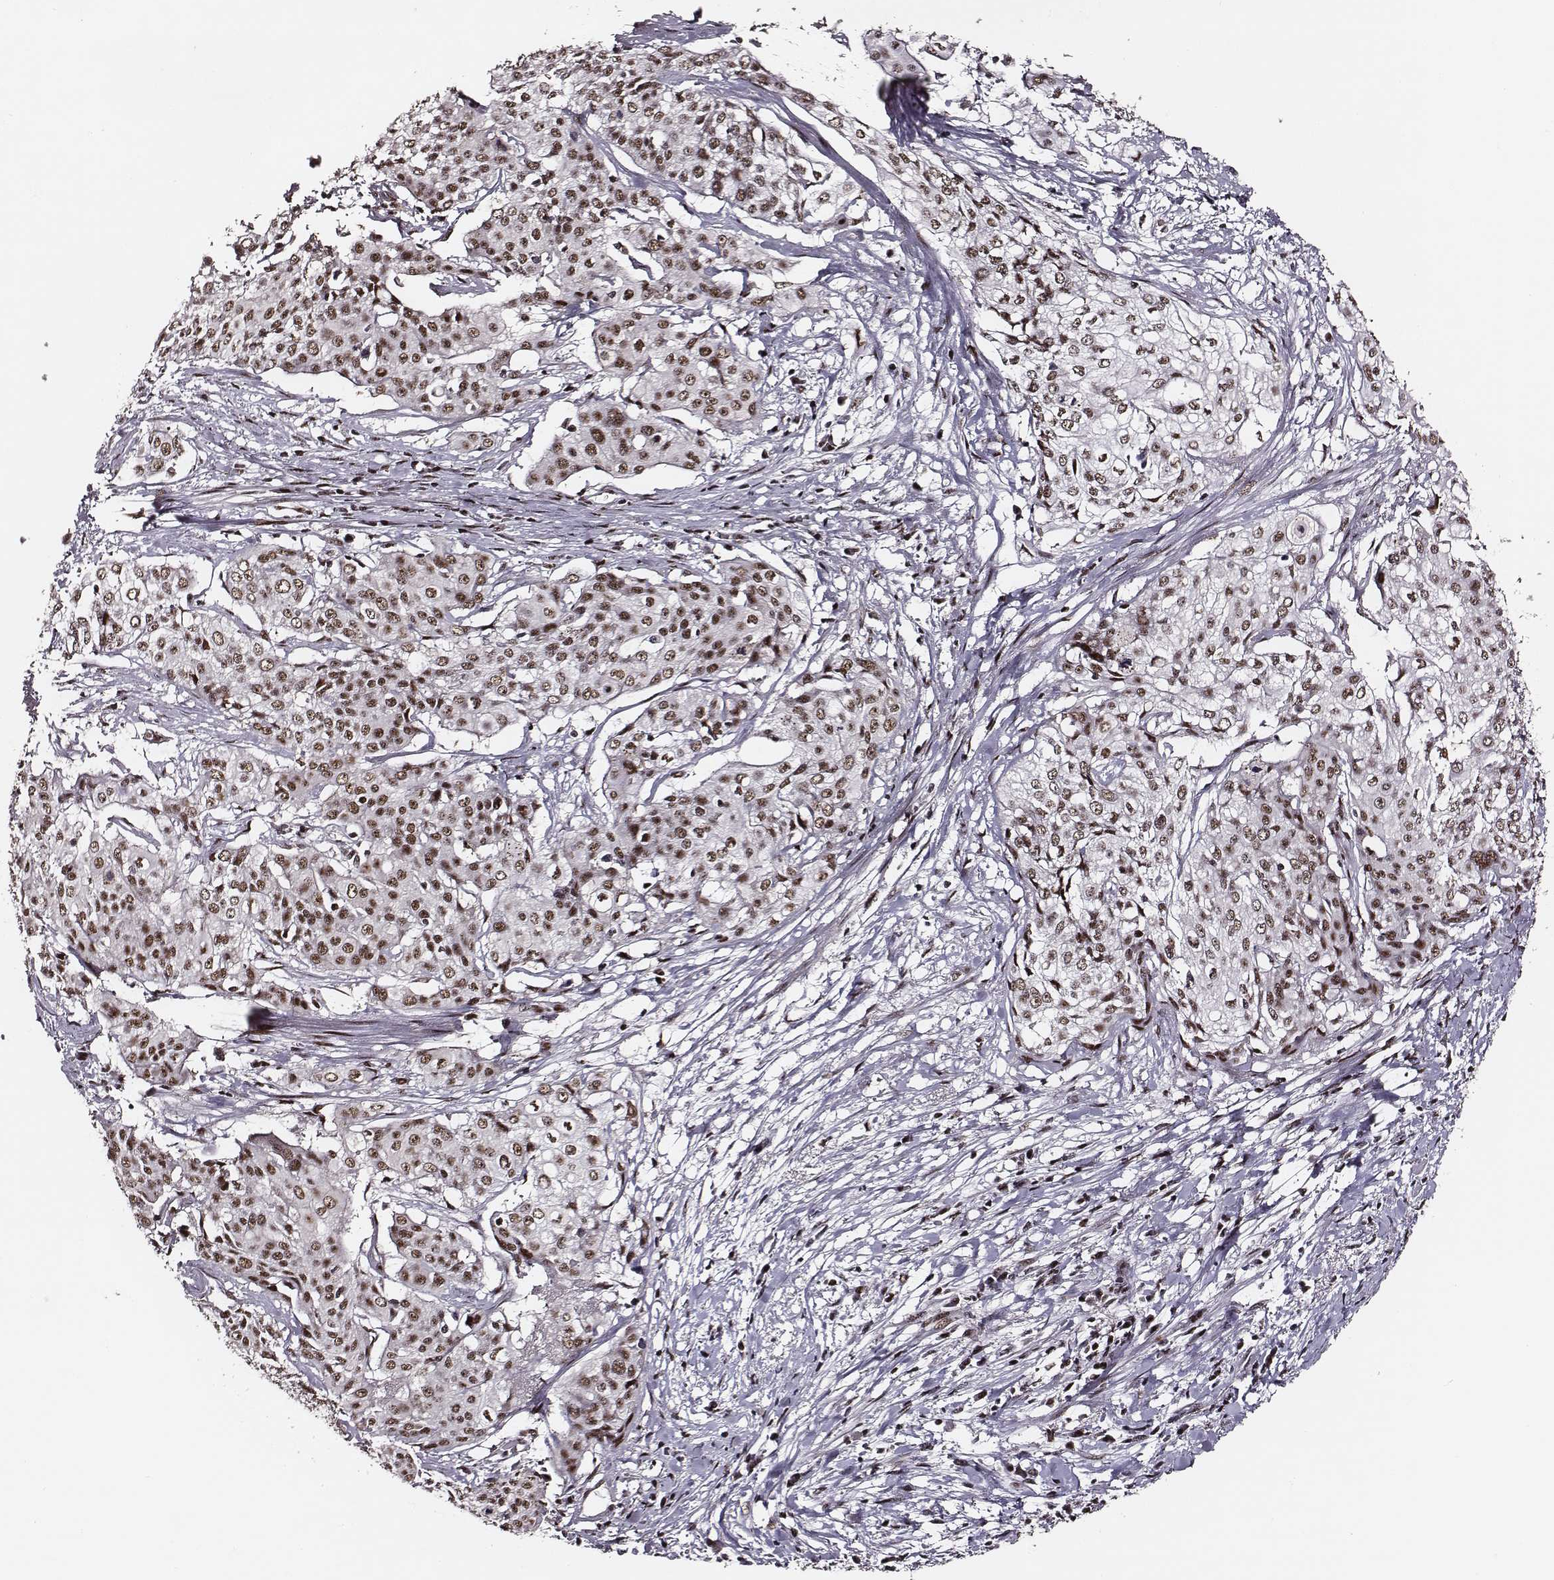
{"staining": {"intensity": "moderate", "quantity": ">75%", "location": "nuclear"}, "tissue": "cervical cancer", "cell_type": "Tumor cells", "image_type": "cancer", "snomed": [{"axis": "morphology", "description": "Squamous cell carcinoma, NOS"}, {"axis": "topography", "description": "Cervix"}], "caption": "Moderate nuclear protein expression is present in about >75% of tumor cells in cervical squamous cell carcinoma. The protein of interest is shown in brown color, while the nuclei are stained blue.", "gene": "PPARA", "patient": {"sex": "female", "age": 39}}